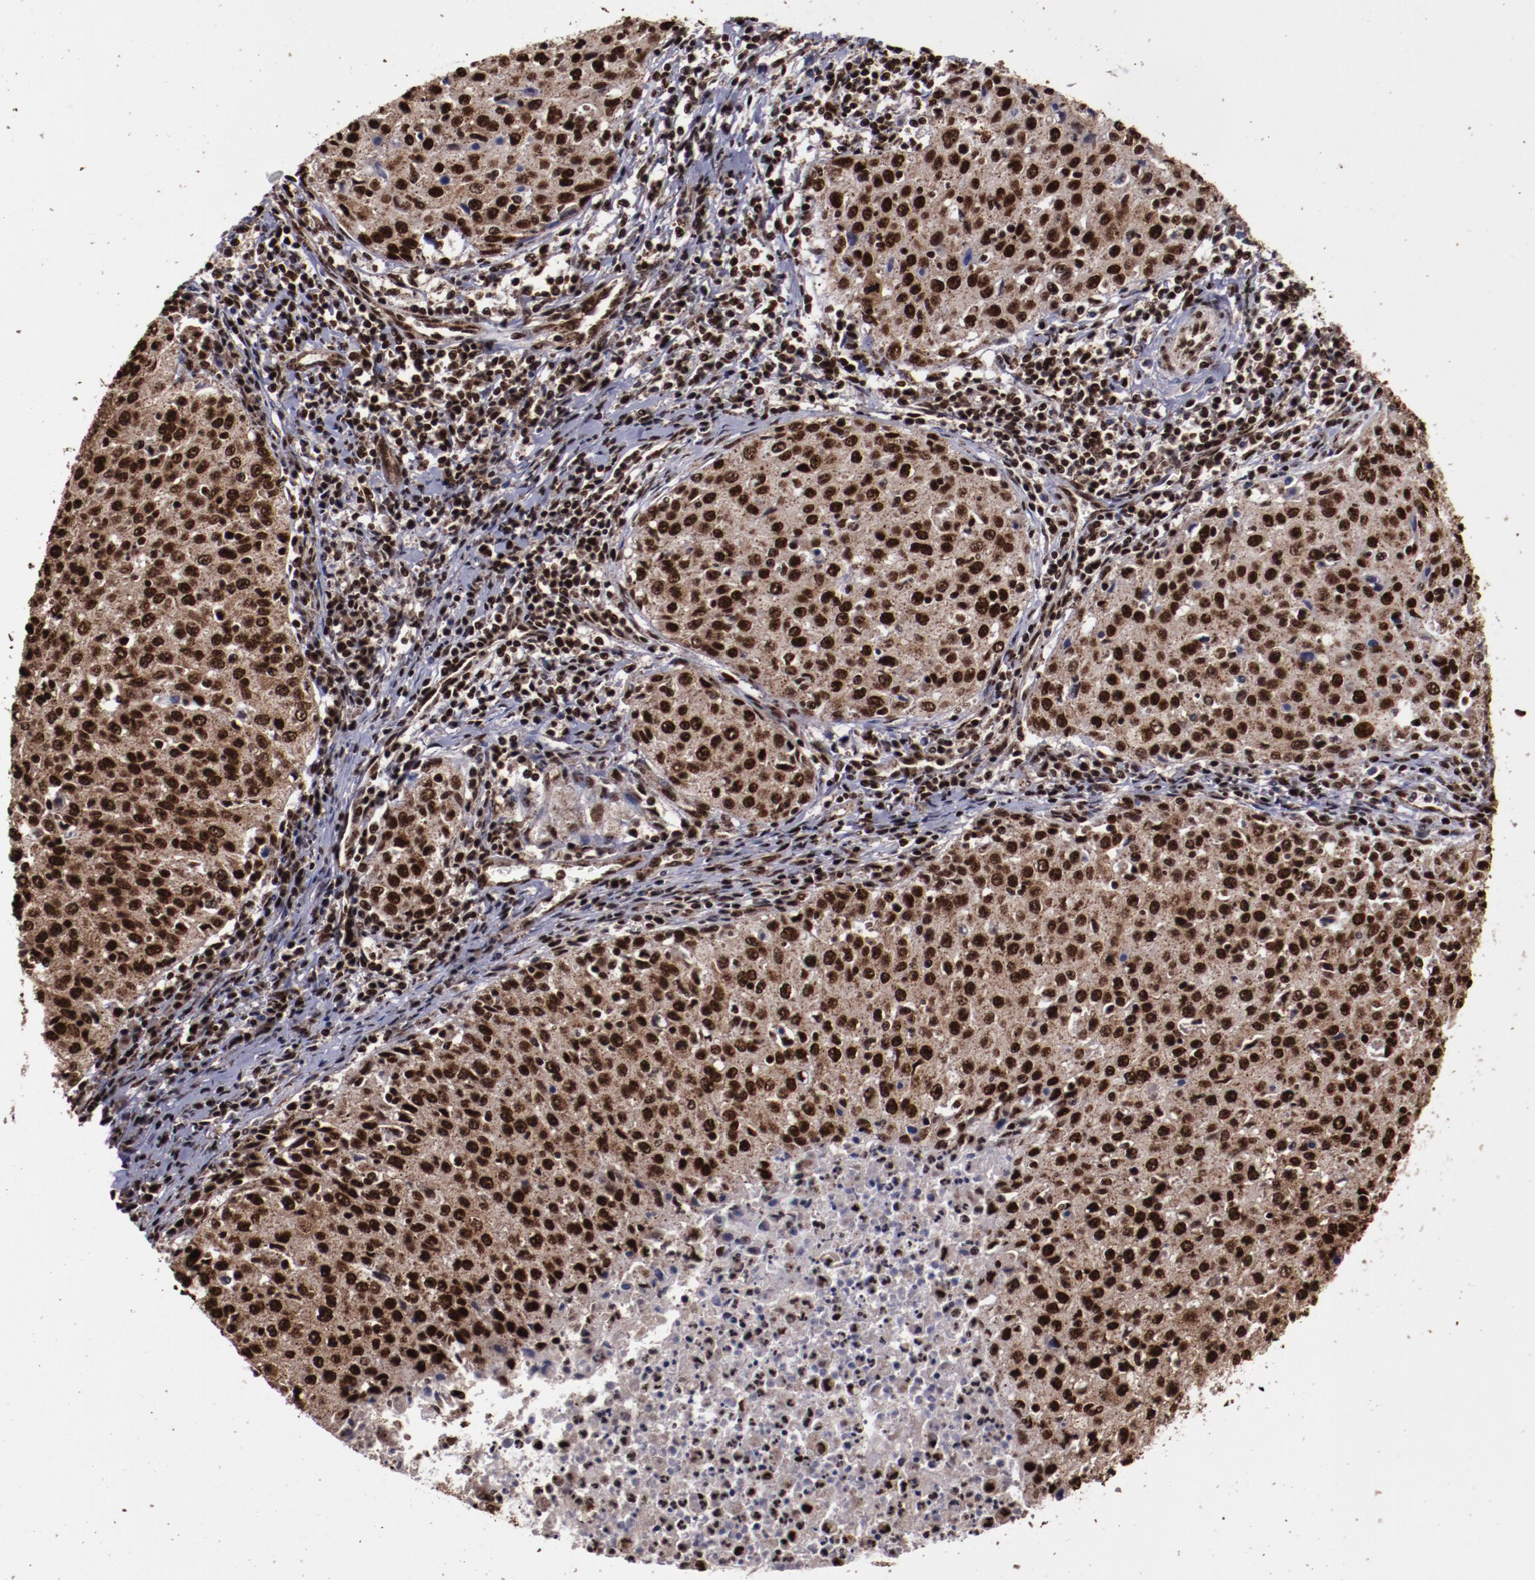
{"staining": {"intensity": "strong", "quantity": ">75%", "location": "cytoplasmic/membranous,nuclear"}, "tissue": "cervical cancer", "cell_type": "Tumor cells", "image_type": "cancer", "snomed": [{"axis": "morphology", "description": "Squamous cell carcinoma, NOS"}, {"axis": "topography", "description": "Cervix"}], "caption": "Protein staining of cervical cancer (squamous cell carcinoma) tissue reveals strong cytoplasmic/membranous and nuclear expression in about >75% of tumor cells.", "gene": "SNW1", "patient": {"sex": "female", "age": 27}}